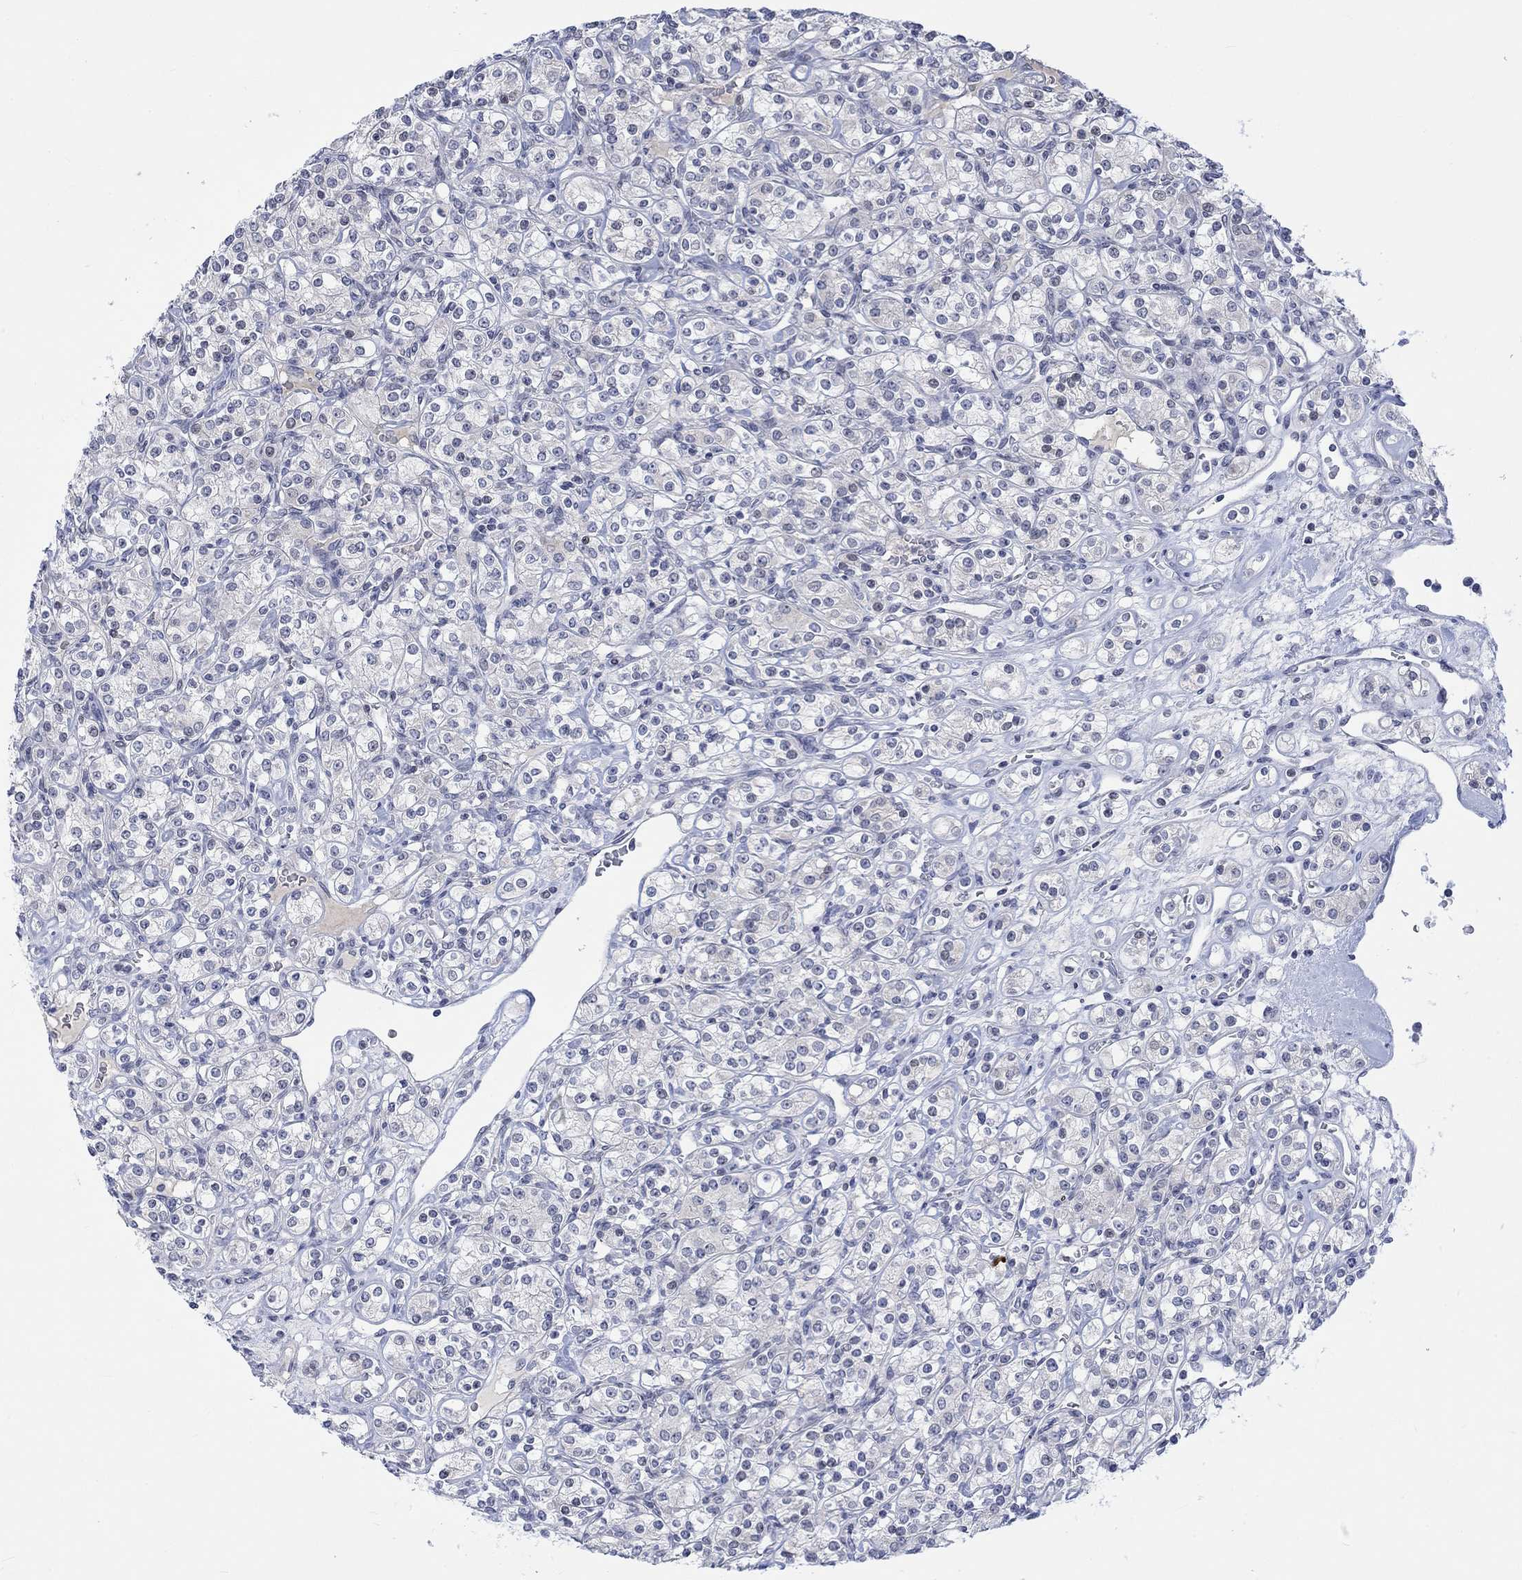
{"staining": {"intensity": "negative", "quantity": "none", "location": "none"}, "tissue": "renal cancer", "cell_type": "Tumor cells", "image_type": "cancer", "snomed": [{"axis": "morphology", "description": "Adenocarcinoma, NOS"}, {"axis": "topography", "description": "Kidney"}], "caption": "A micrograph of adenocarcinoma (renal) stained for a protein reveals no brown staining in tumor cells.", "gene": "DCX", "patient": {"sex": "male", "age": 77}}